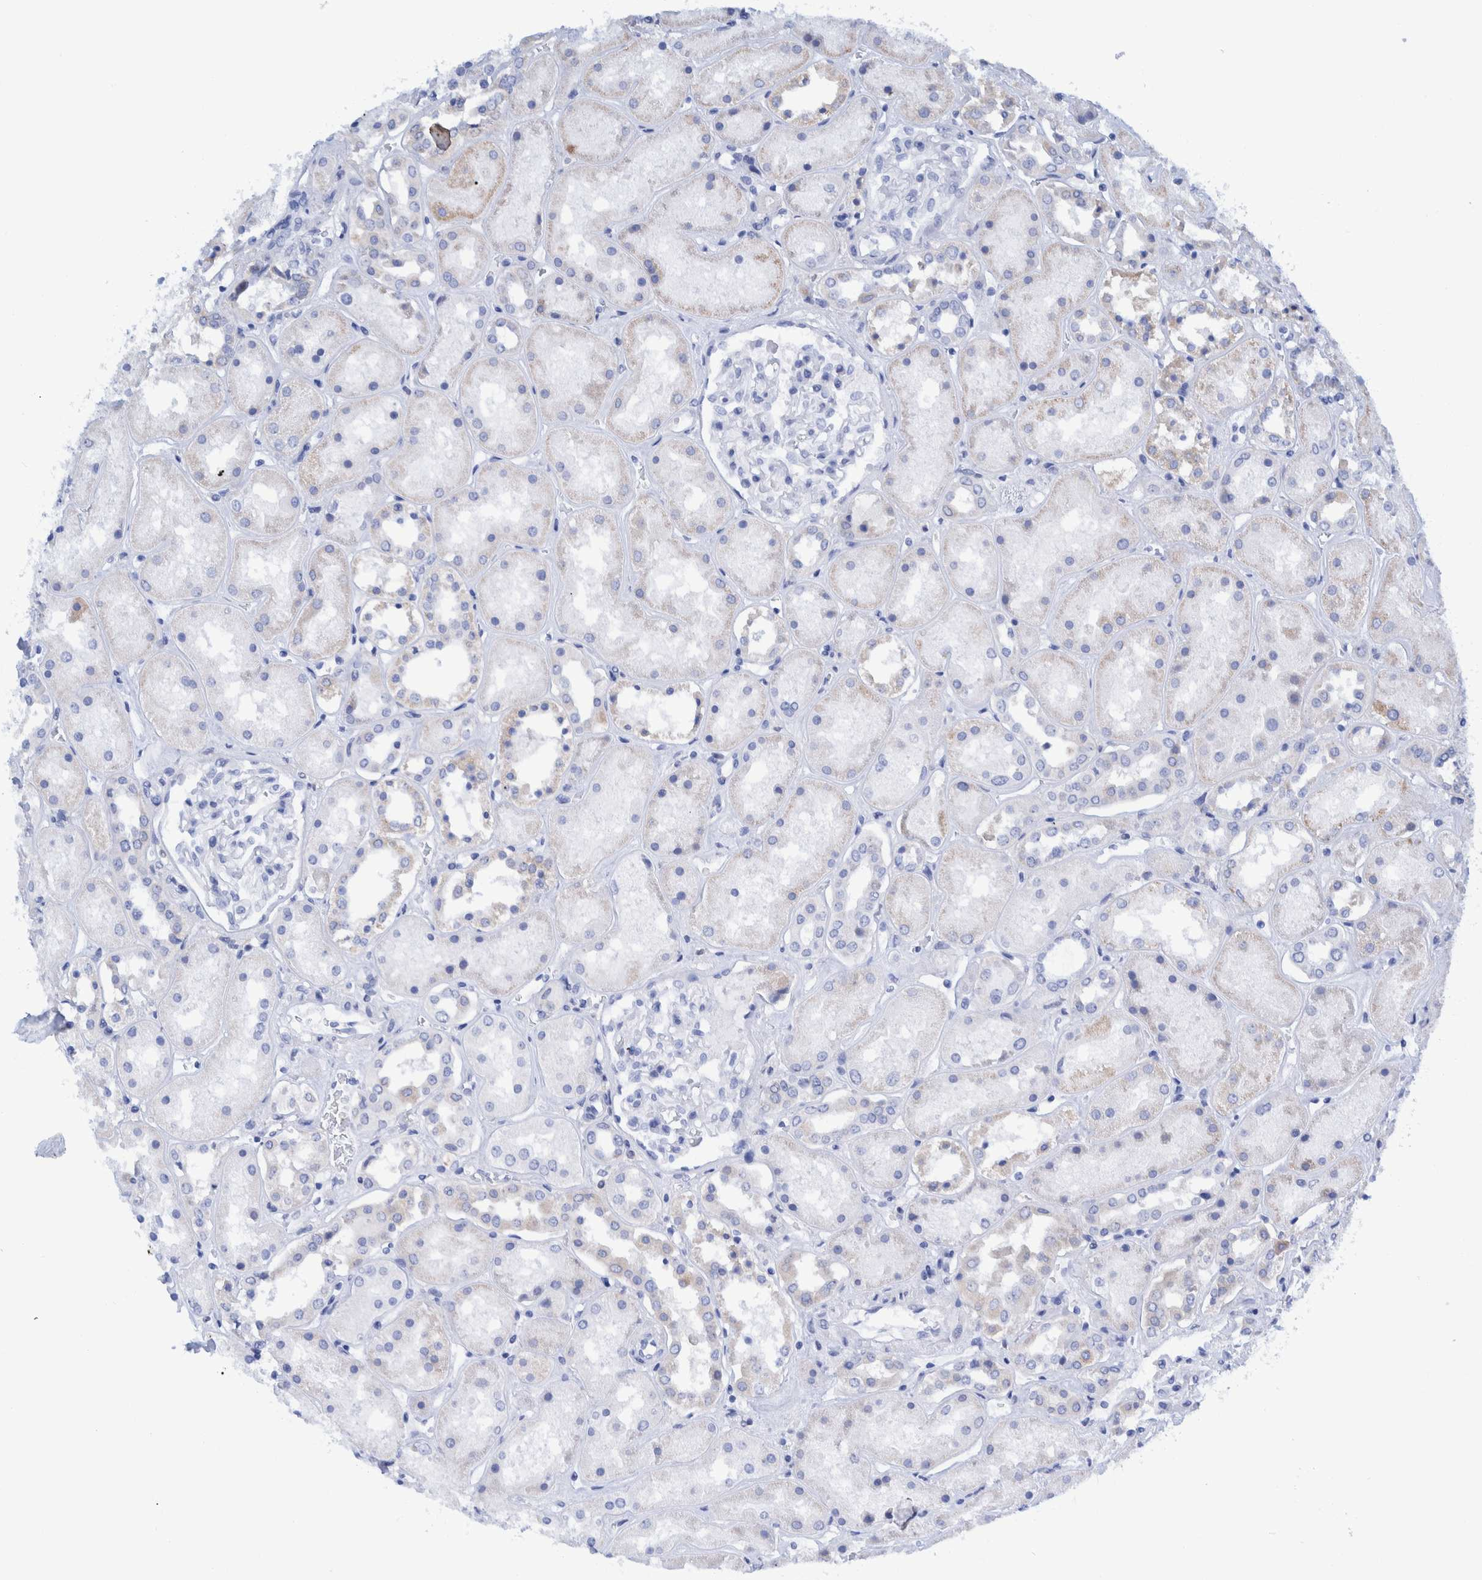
{"staining": {"intensity": "negative", "quantity": "none", "location": "none"}, "tissue": "kidney", "cell_type": "Cells in glomeruli", "image_type": "normal", "snomed": [{"axis": "morphology", "description": "Normal tissue, NOS"}, {"axis": "topography", "description": "Kidney"}], "caption": "Immunohistochemistry (IHC) histopathology image of unremarkable kidney: human kidney stained with DAB shows no significant protein positivity in cells in glomeruli.", "gene": "KRT14", "patient": {"sex": "male", "age": 70}}